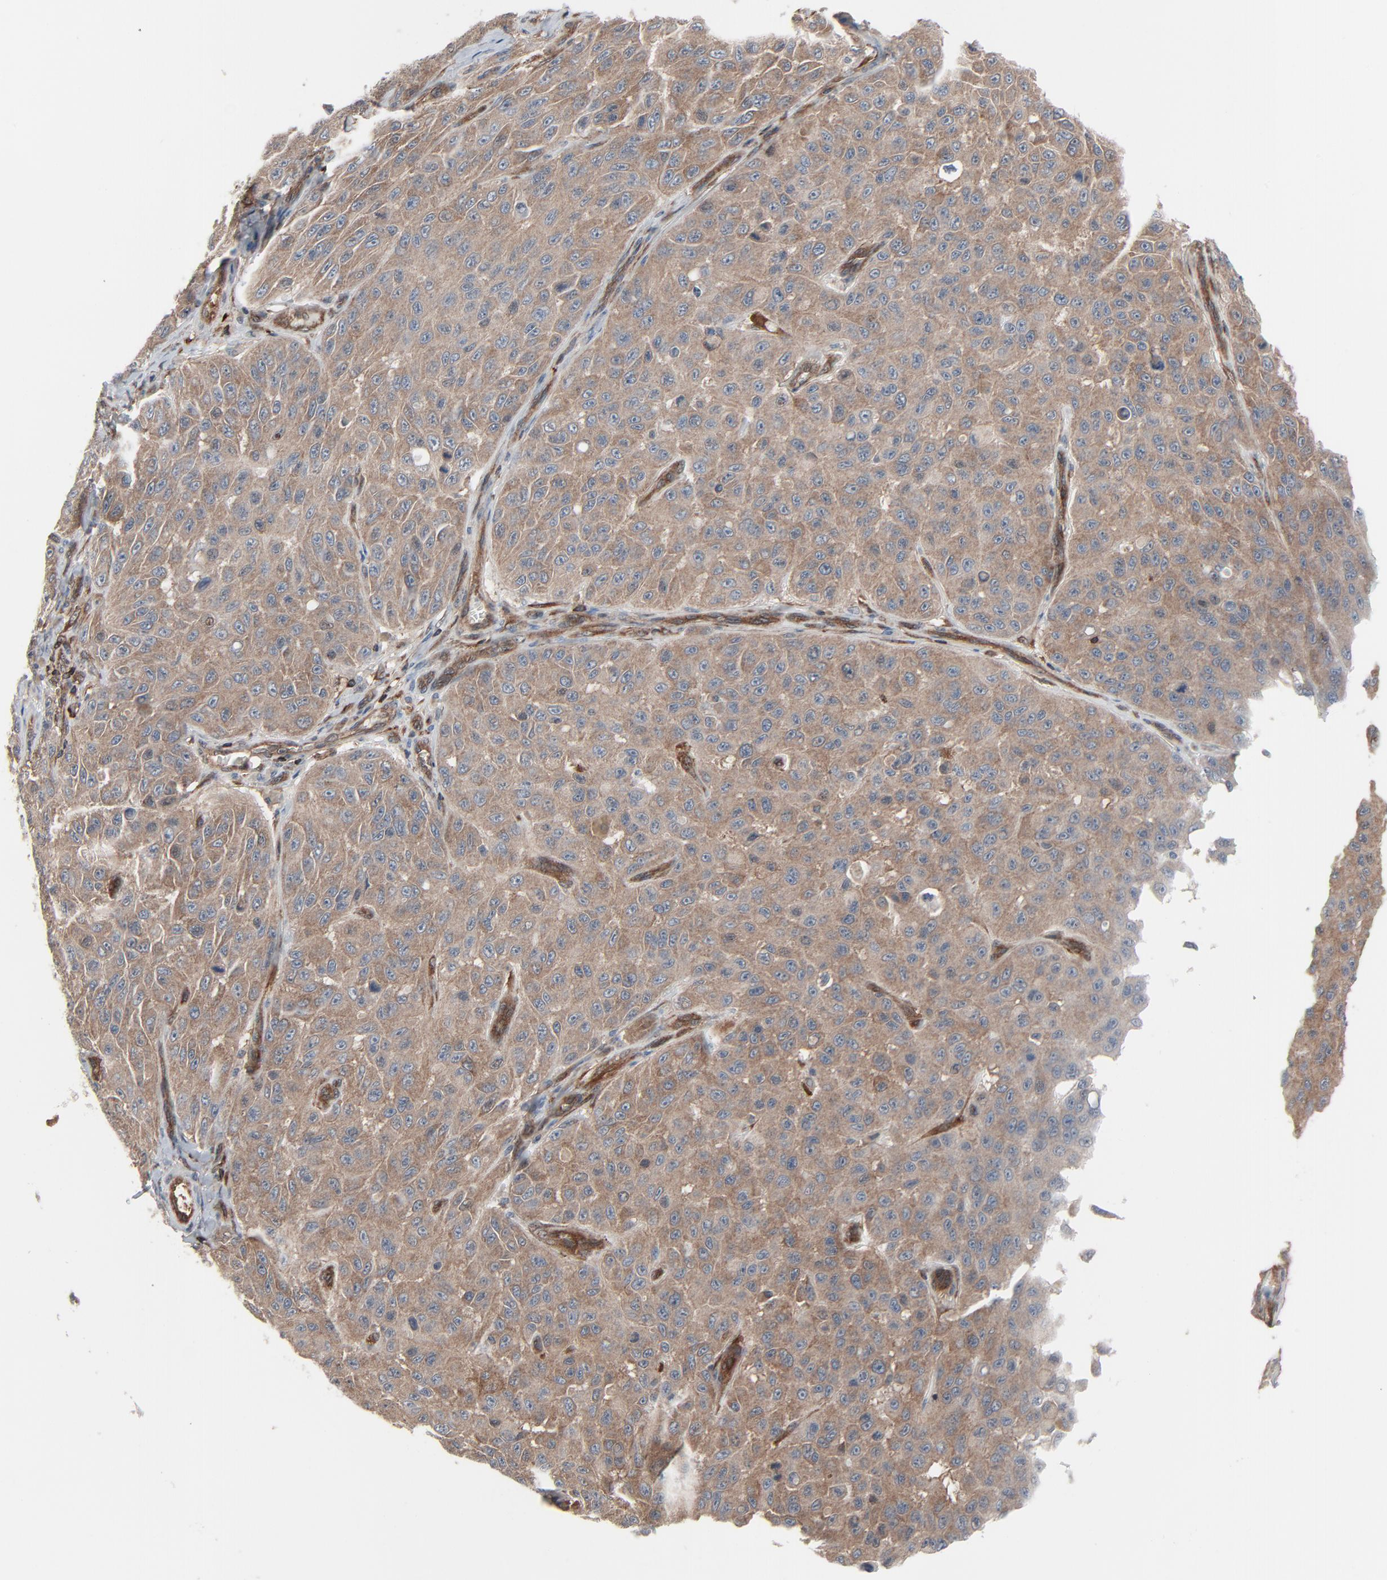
{"staining": {"intensity": "weak", "quantity": ">75%", "location": "cytoplasmic/membranous"}, "tissue": "melanoma", "cell_type": "Tumor cells", "image_type": "cancer", "snomed": [{"axis": "morphology", "description": "Malignant melanoma, NOS"}, {"axis": "topography", "description": "Skin"}], "caption": "Weak cytoplasmic/membranous staining for a protein is seen in about >75% of tumor cells of malignant melanoma using immunohistochemistry.", "gene": "OPTN", "patient": {"sex": "male", "age": 30}}